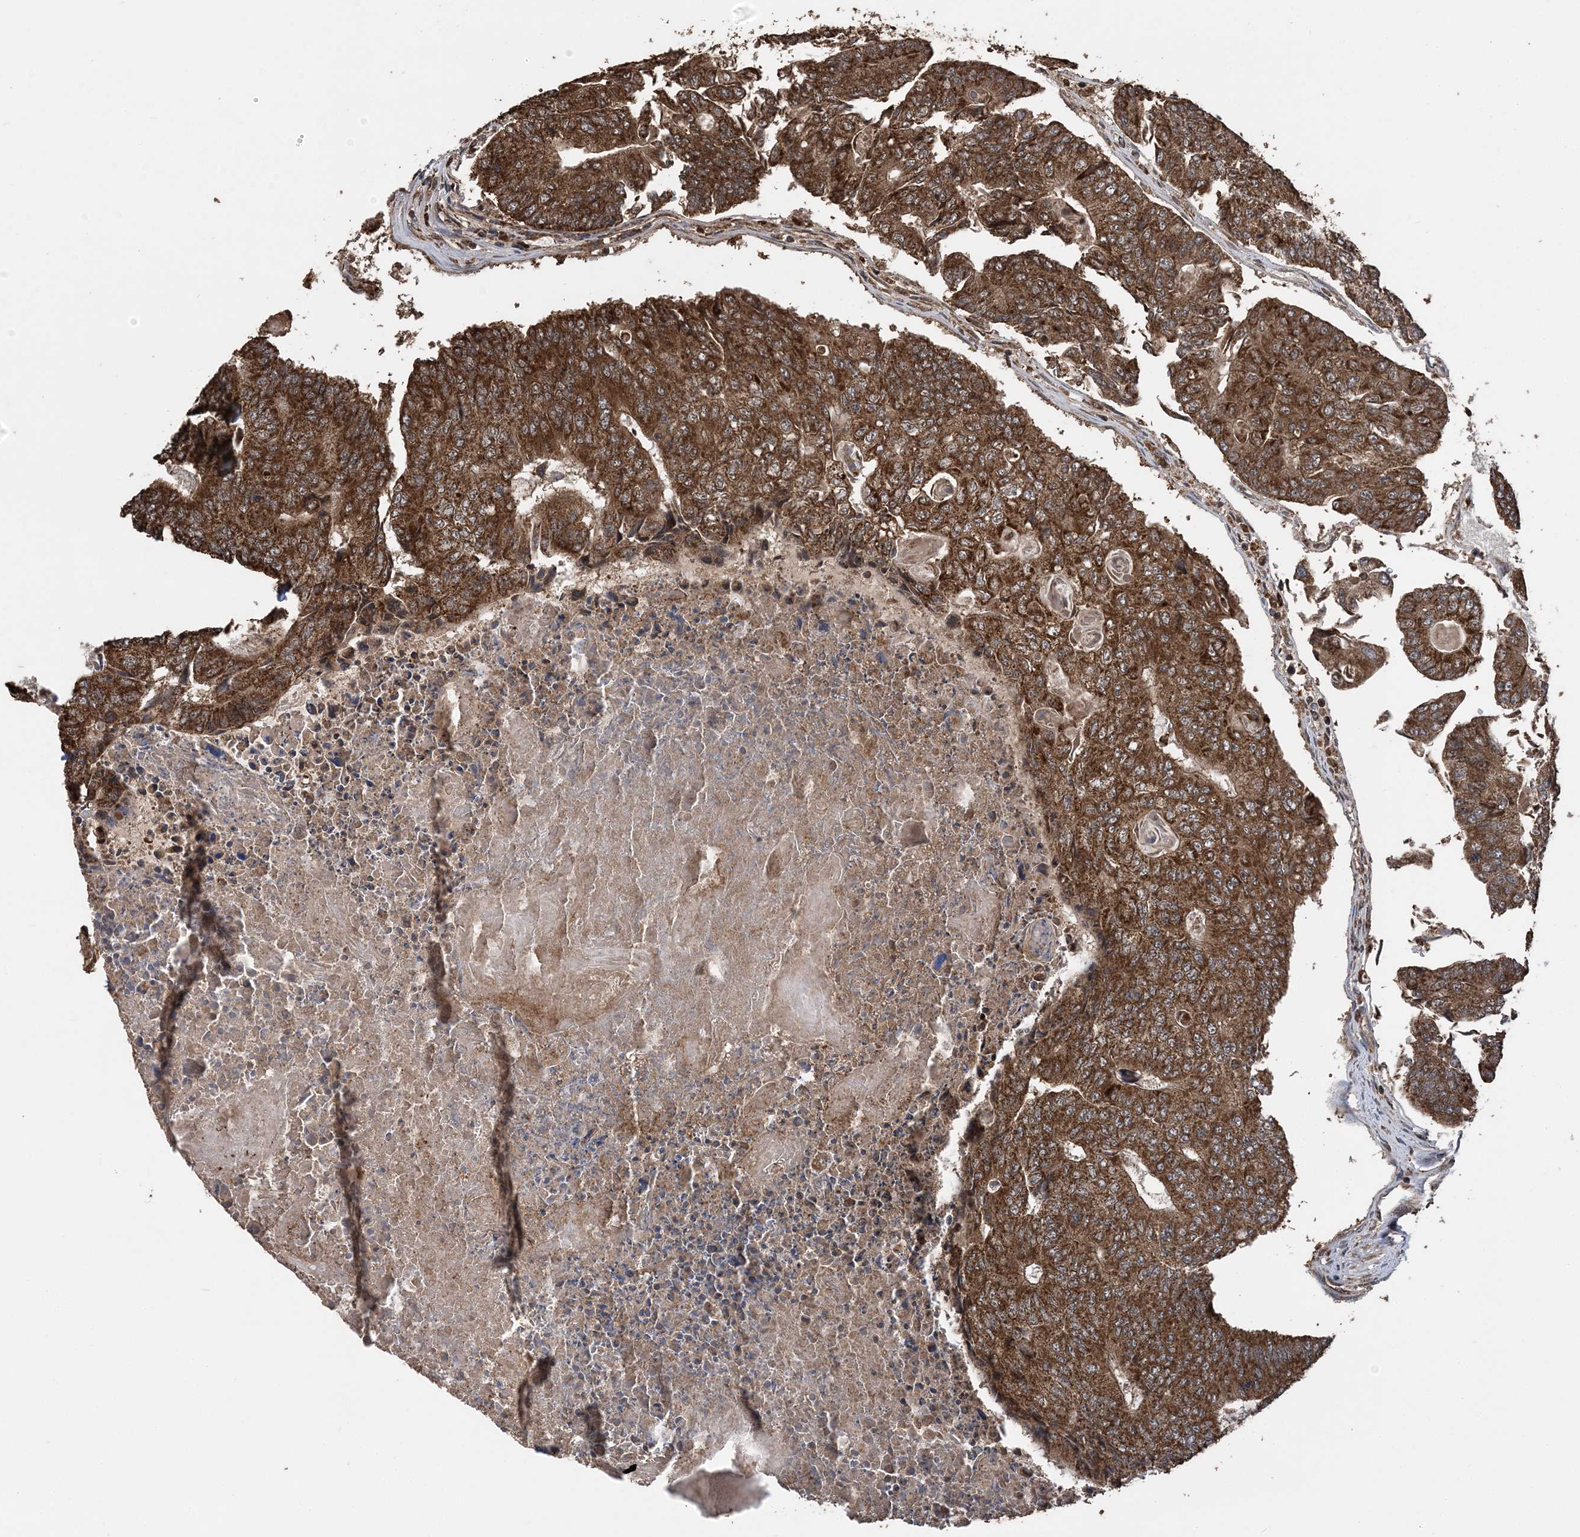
{"staining": {"intensity": "strong", "quantity": ">75%", "location": "cytoplasmic/membranous"}, "tissue": "colorectal cancer", "cell_type": "Tumor cells", "image_type": "cancer", "snomed": [{"axis": "morphology", "description": "Adenocarcinoma, NOS"}, {"axis": "topography", "description": "Colon"}], "caption": "A micrograph of adenocarcinoma (colorectal) stained for a protein reveals strong cytoplasmic/membranous brown staining in tumor cells.", "gene": "PCBP1", "patient": {"sex": "female", "age": 67}}